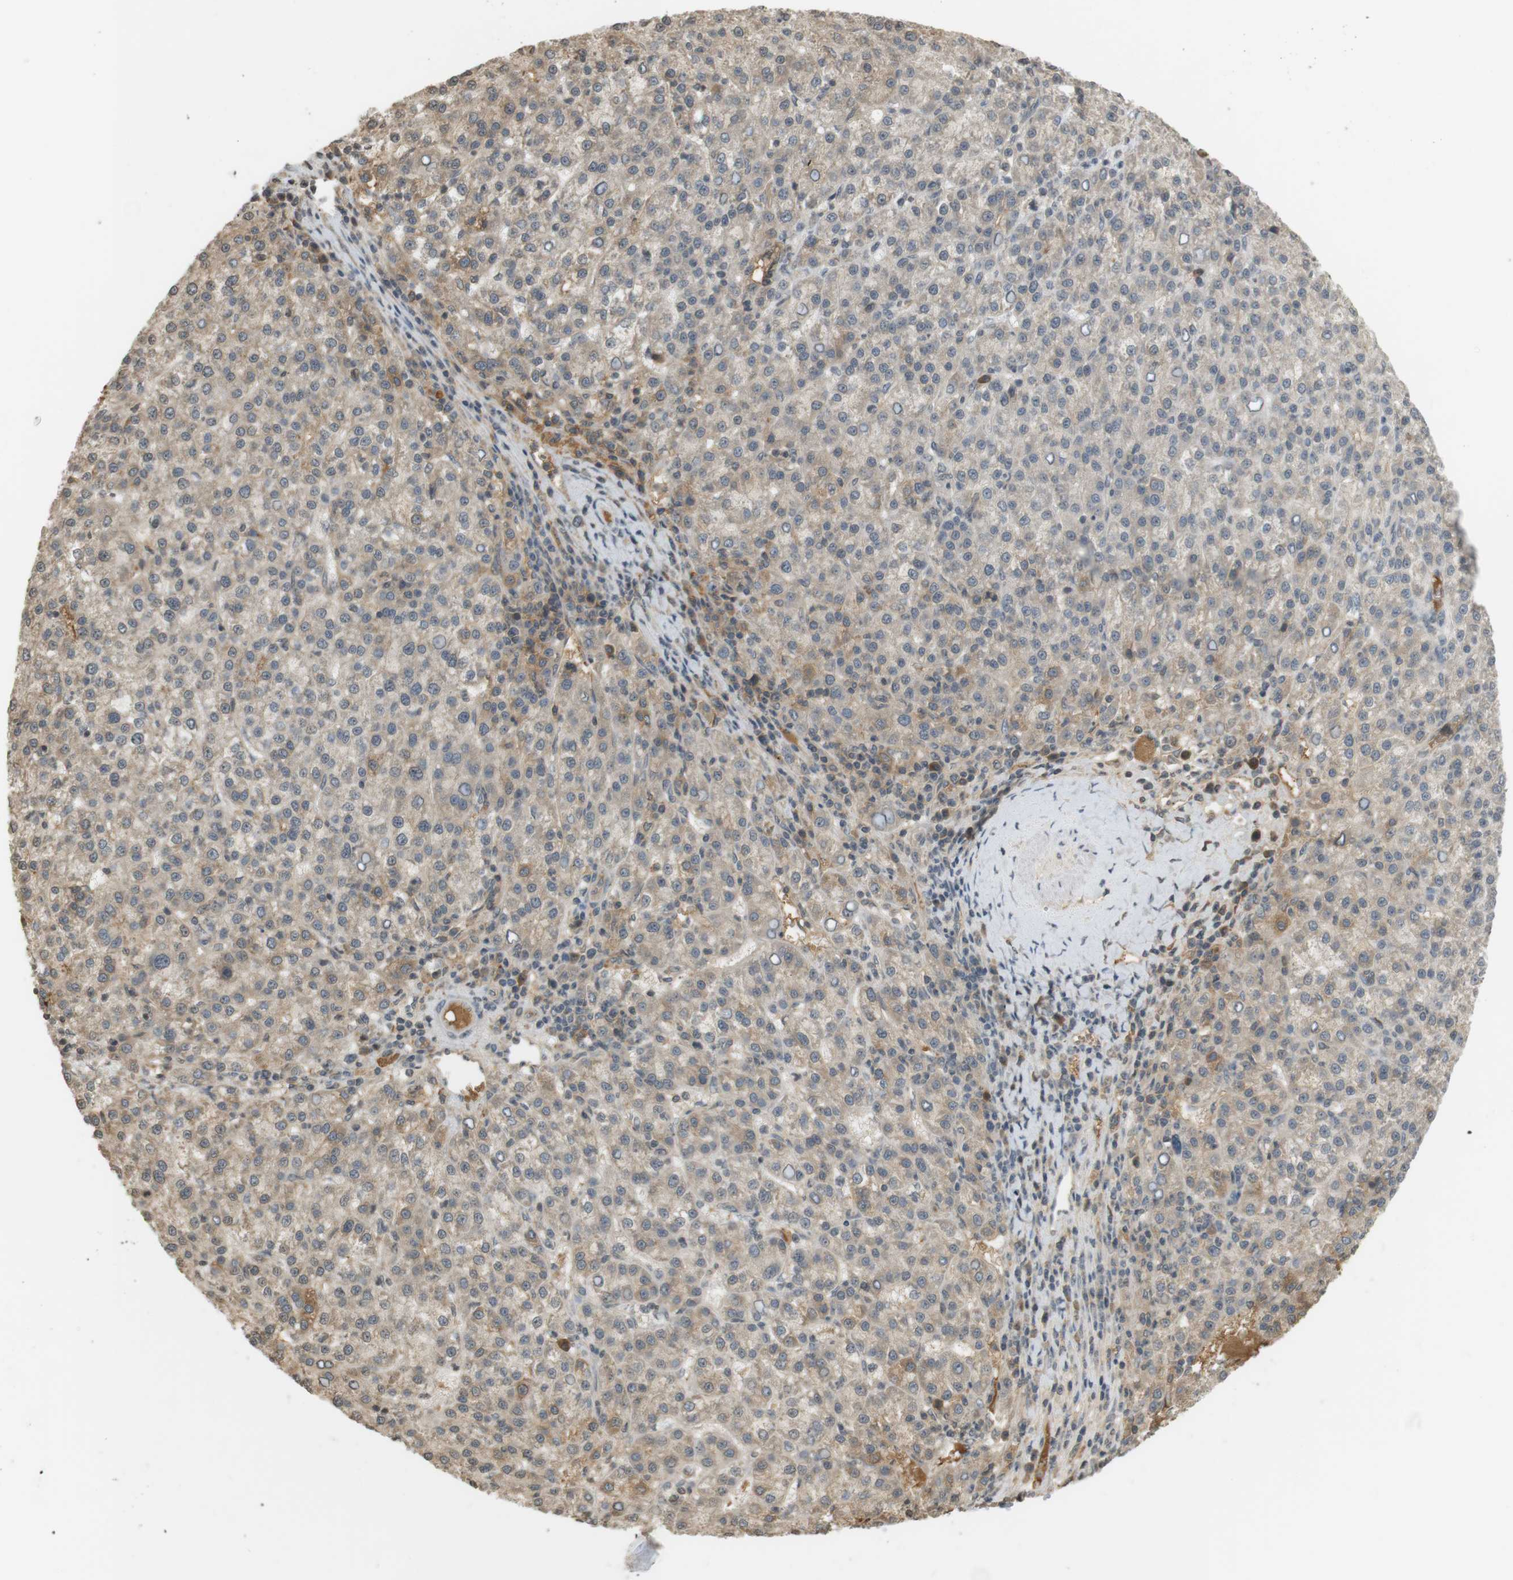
{"staining": {"intensity": "weak", "quantity": "<25%", "location": "cytoplasmic/membranous"}, "tissue": "liver cancer", "cell_type": "Tumor cells", "image_type": "cancer", "snomed": [{"axis": "morphology", "description": "Carcinoma, Hepatocellular, NOS"}, {"axis": "topography", "description": "Liver"}], "caption": "The histopathology image exhibits no significant staining in tumor cells of liver cancer. (Brightfield microscopy of DAB (3,3'-diaminobenzidine) immunohistochemistry at high magnification).", "gene": "SRR", "patient": {"sex": "female", "age": 58}}